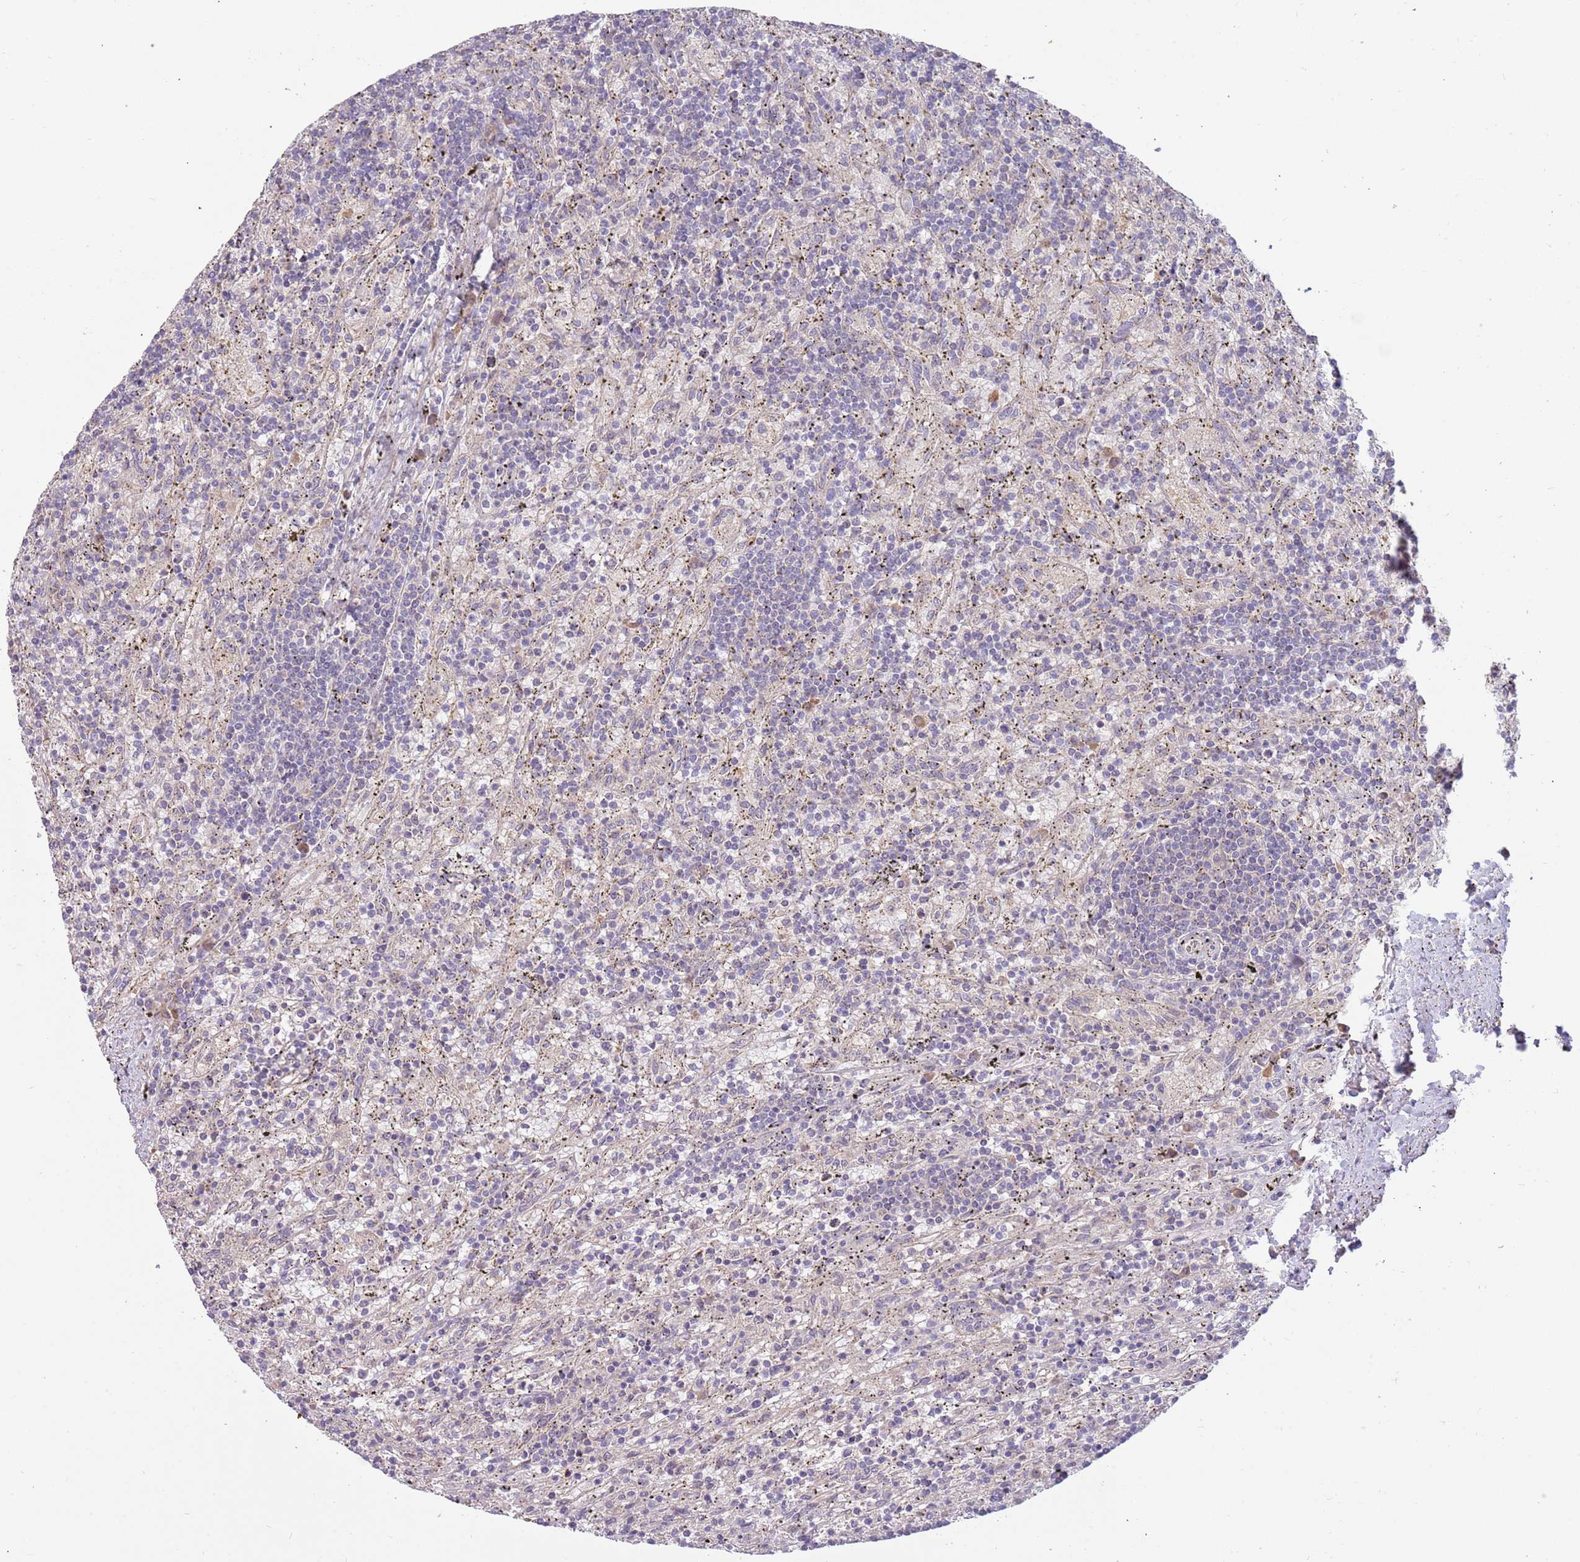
{"staining": {"intensity": "negative", "quantity": "none", "location": "none"}, "tissue": "lymphoma", "cell_type": "Tumor cells", "image_type": "cancer", "snomed": [{"axis": "morphology", "description": "Malignant lymphoma, non-Hodgkin's type, Low grade"}, {"axis": "topography", "description": "Spleen"}], "caption": "An immunohistochemistry (IHC) micrograph of low-grade malignant lymphoma, non-Hodgkin's type is shown. There is no staining in tumor cells of low-grade malignant lymphoma, non-Hodgkin's type. The staining was performed using DAB (3,3'-diaminobenzidine) to visualize the protein expression in brown, while the nuclei were stained in blue with hematoxylin (Magnification: 20x).", "gene": "TRAPPC6B", "patient": {"sex": "male", "age": 76}}